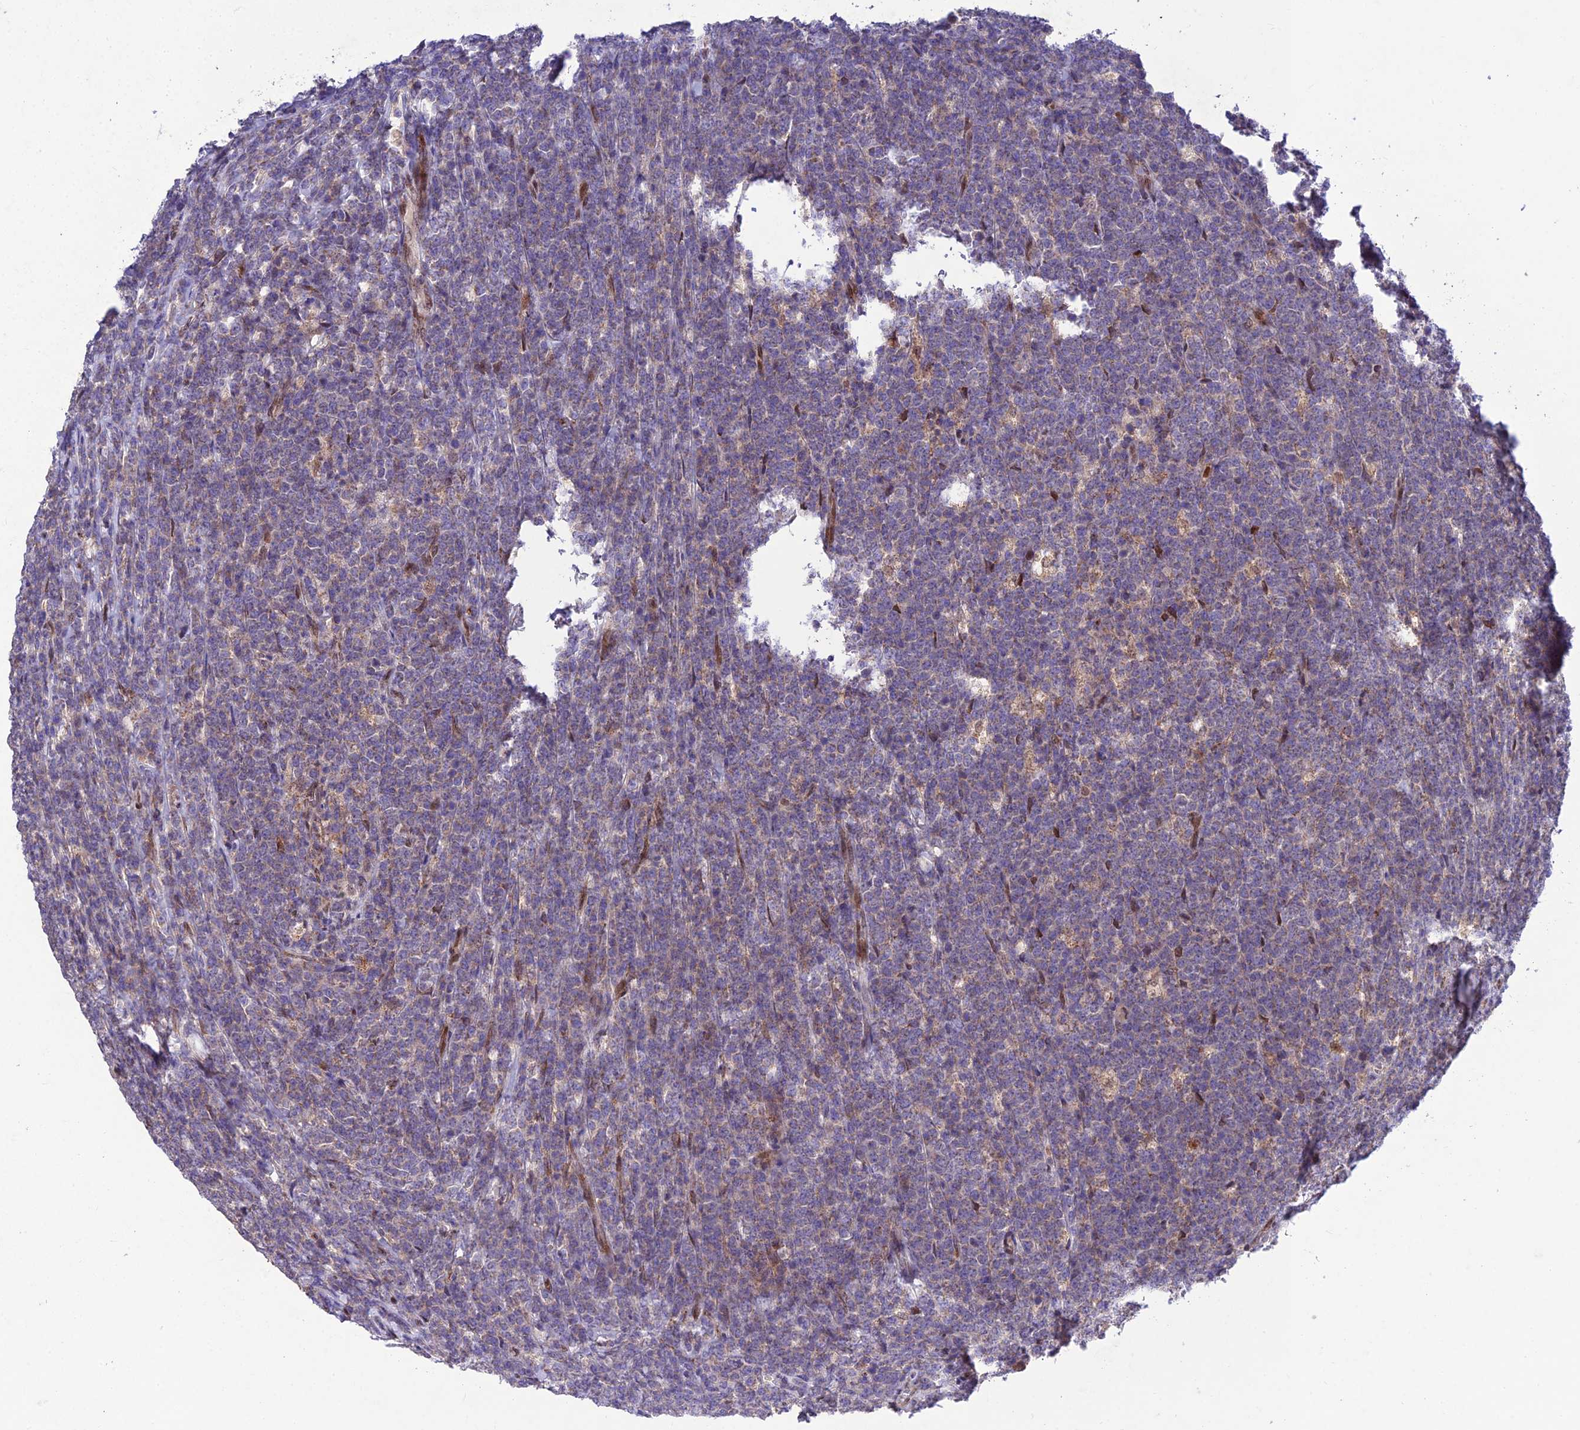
{"staining": {"intensity": "negative", "quantity": "none", "location": "none"}, "tissue": "lymphoma", "cell_type": "Tumor cells", "image_type": "cancer", "snomed": [{"axis": "morphology", "description": "Malignant lymphoma, non-Hodgkin's type, High grade"}, {"axis": "topography", "description": "Small intestine"}], "caption": "Histopathology image shows no protein positivity in tumor cells of lymphoma tissue.", "gene": "MGAT2", "patient": {"sex": "male", "age": 8}}